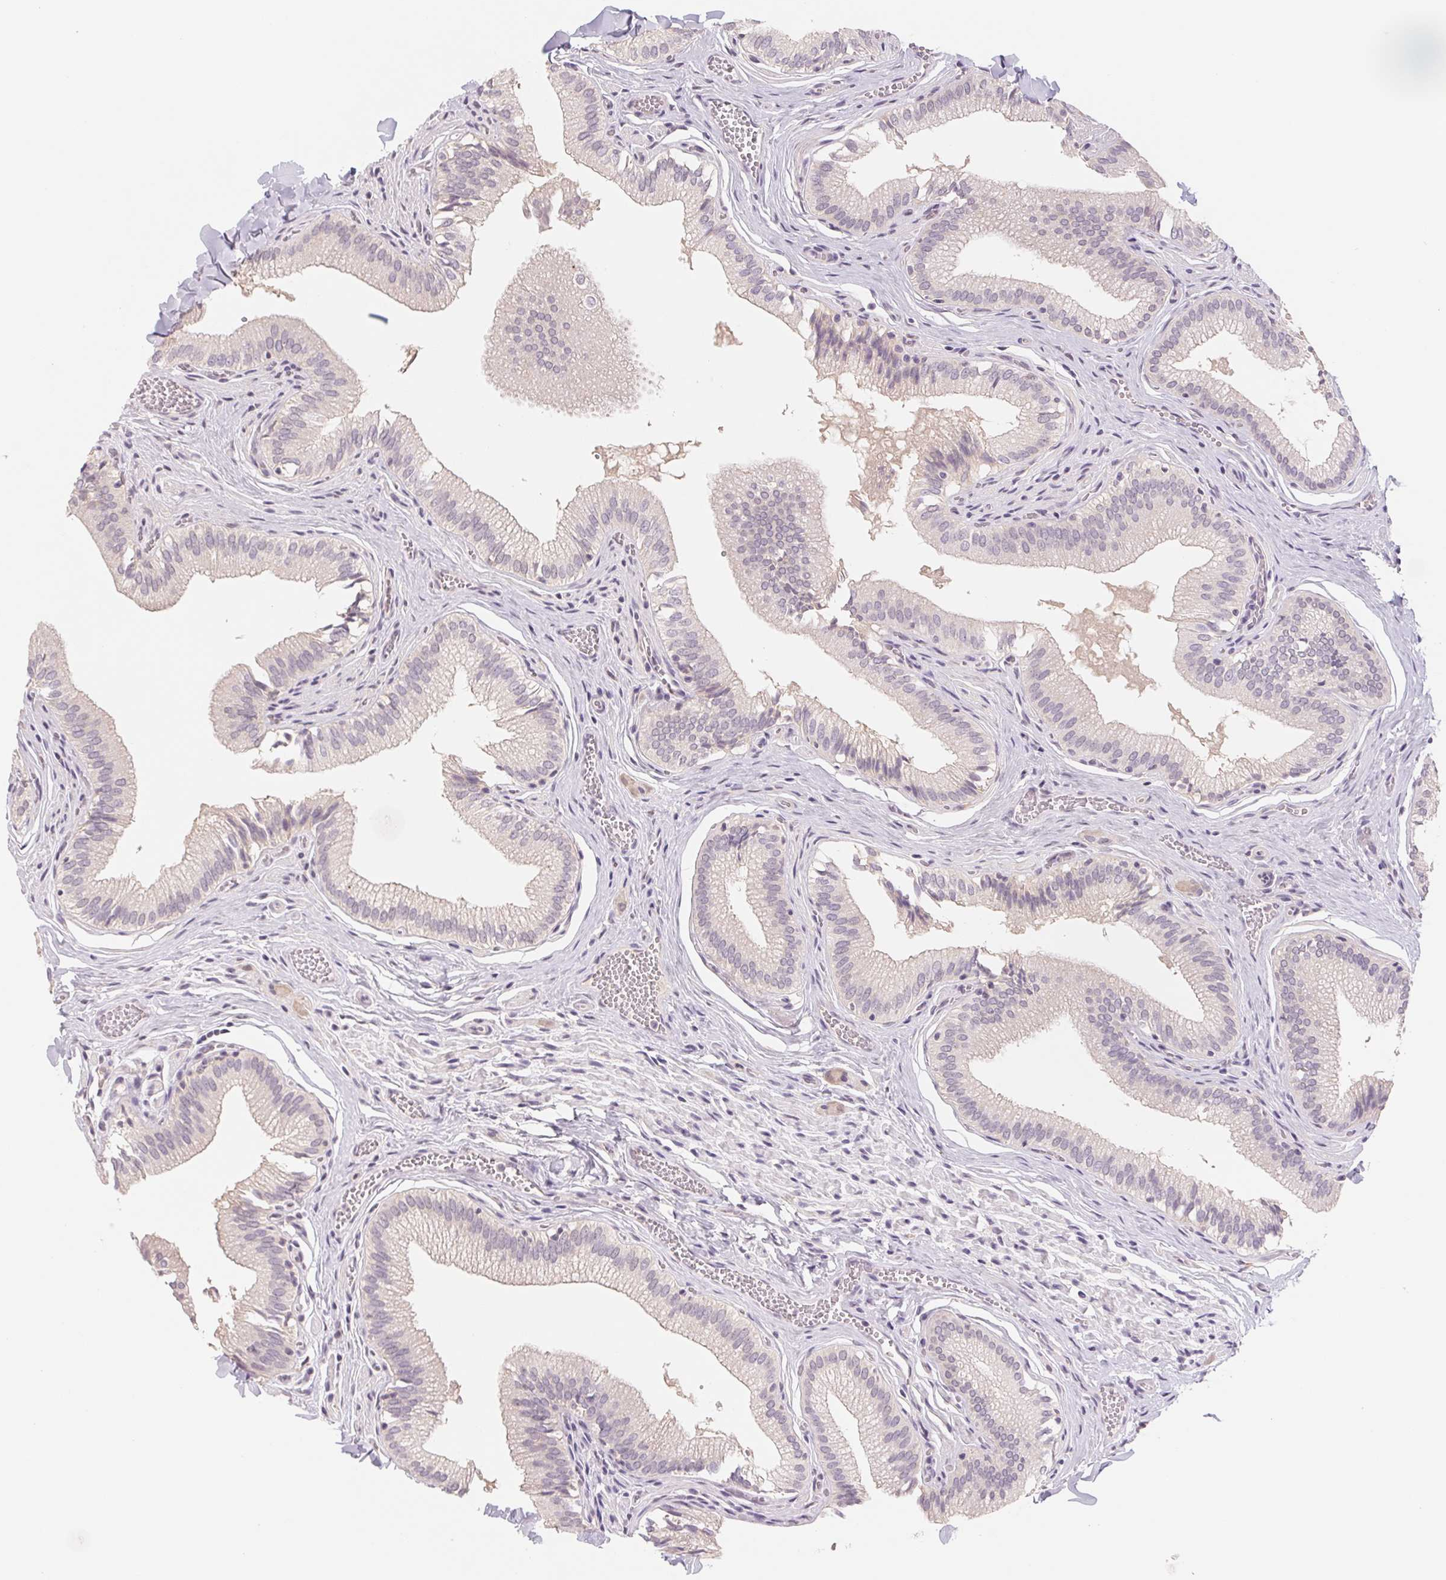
{"staining": {"intensity": "weak", "quantity": "<25%", "location": "cytoplasmic/membranous"}, "tissue": "gallbladder", "cell_type": "Glandular cells", "image_type": "normal", "snomed": [{"axis": "morphology", "description": "Normal tissue, NOS"}, {"axis": "topography", "description": "Gallbladder"}, {"axis": "topography", "description": "Peripheral nerve tissue"}], "caption": "Immunohistochemistry (IHC) of unremarkable gallbladder exhibits no expression in glandular cells.", "gene": "PNMA8B", "patient": {"sex": "male", "age": 17}}